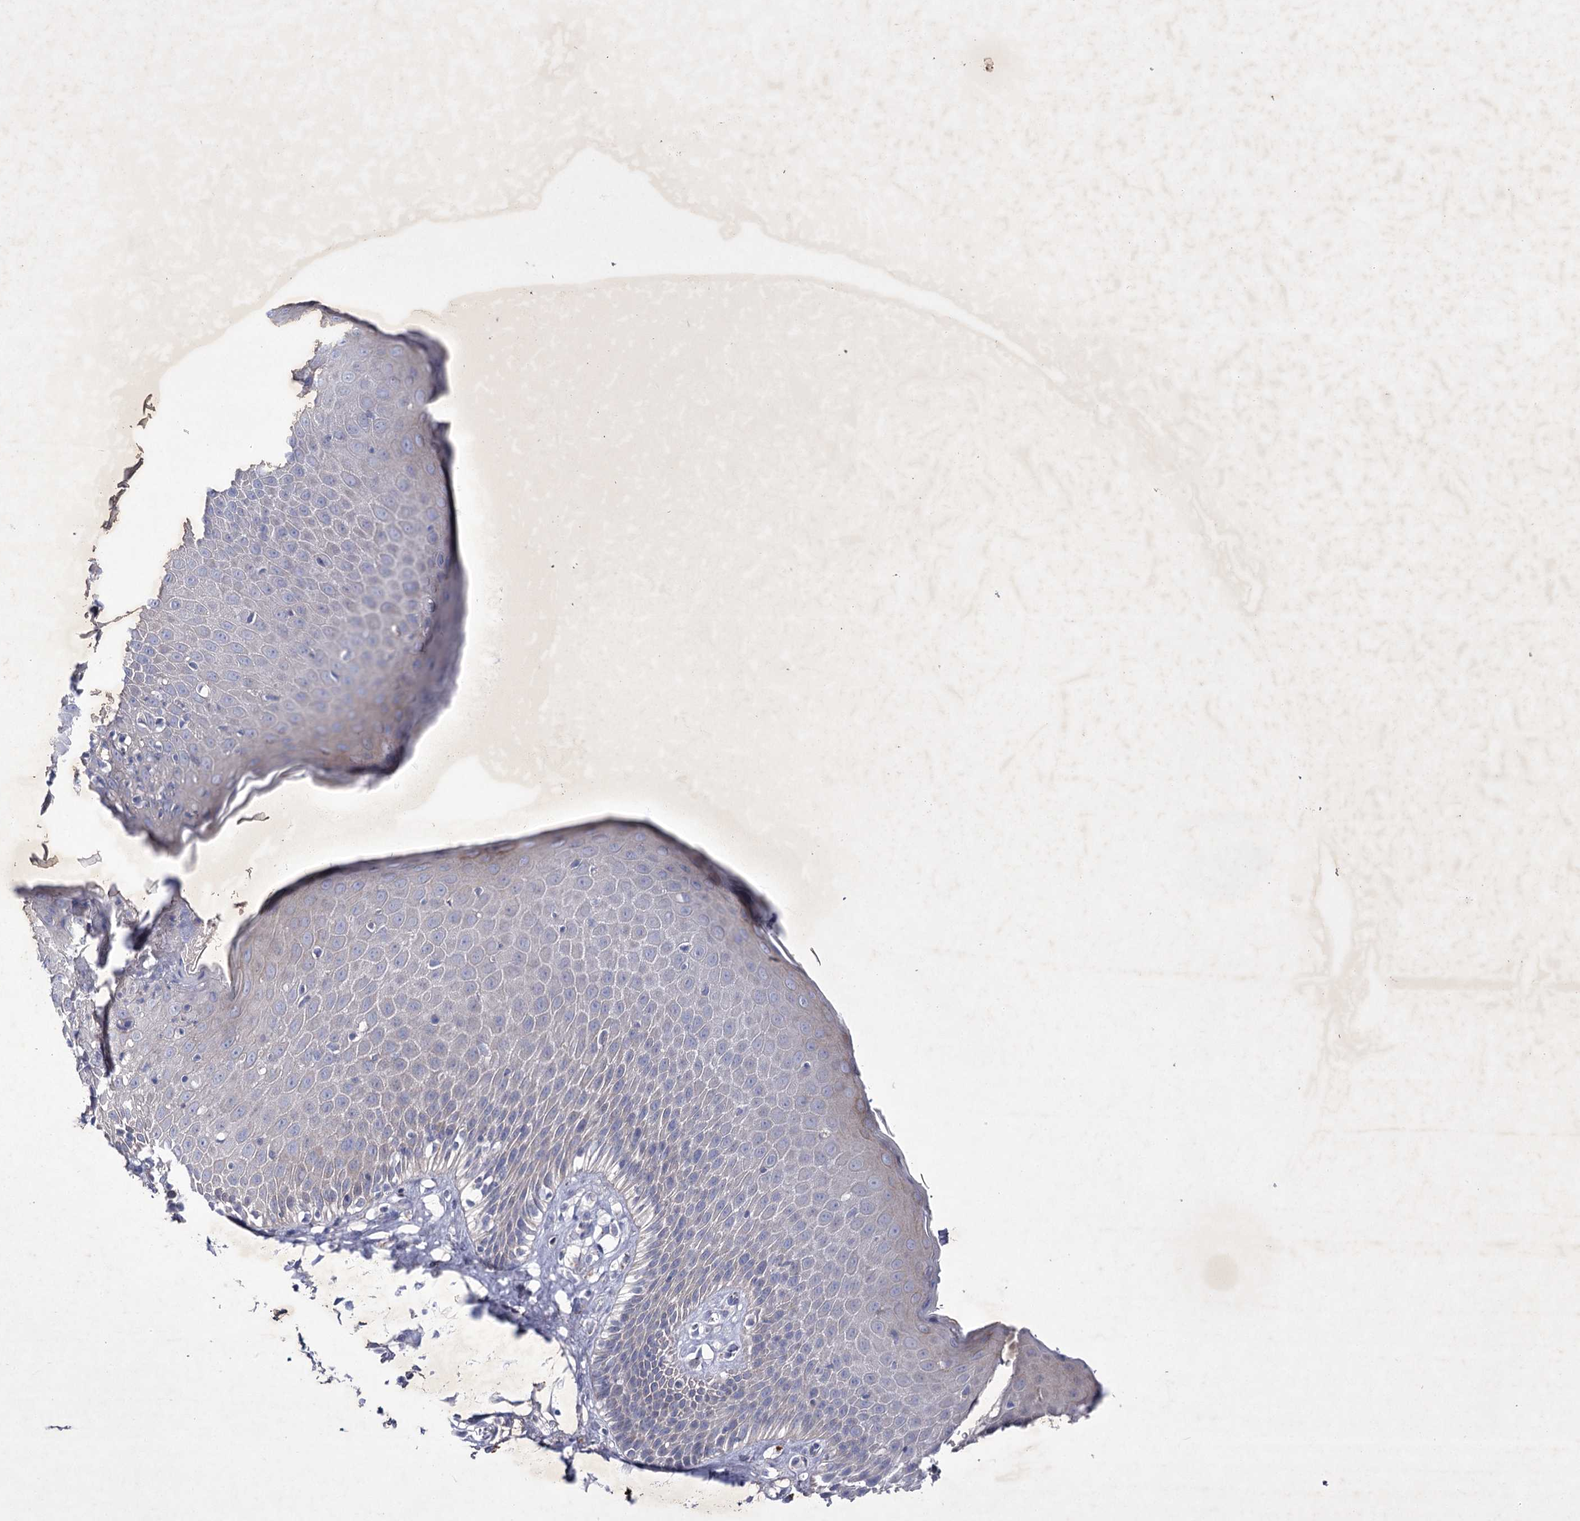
{"staining": {"intensity": "weak", "quantity": "<25%", "location": "cytoplasmic/membranous"}, "tissue": "skin", "cell_type": "Epidermal cells", "image_type": "normal", "snomed": [{"axis": "morphology", "description": "Normal tissue, NOS"}, {"axis": "topography", "description": "Vulva"}], "caption": "The micrograph demonstrates no significant expression in epidermal cells of skin. (Stains: DAB immunohistochemistry with hematoxylin counter stain, Microscopy: brightfield microscopy at high magnification).", "gene": "COX15", "patient": {"sex": "female", "age": 68}}